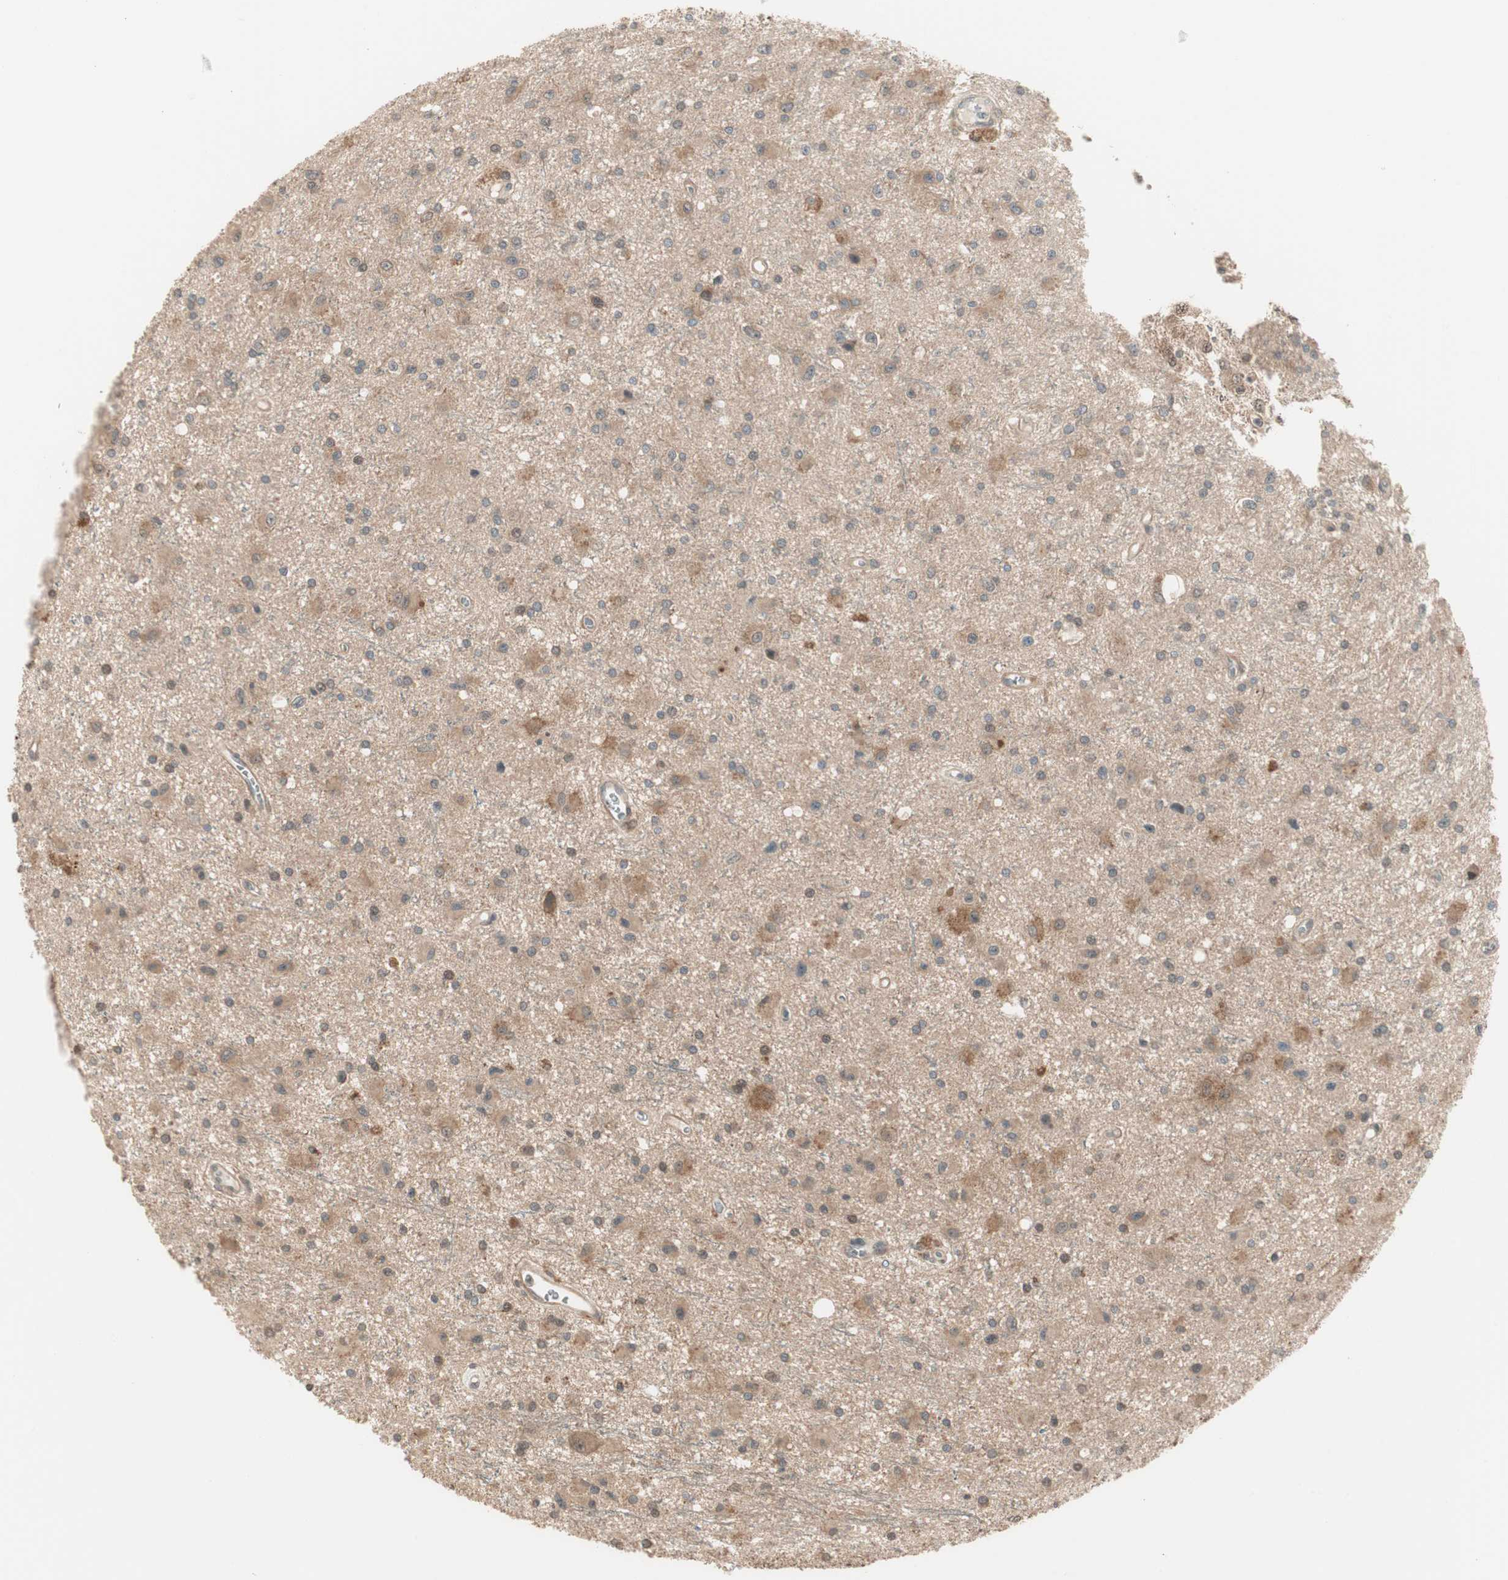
{"staining": {"intensity": "moderate", "quantity": ">75%", "location": "cytoplasmic/membranous,nuclear"}, "tissue": "glioma", "cell_type": "Tumor cells", "image_type": "cancer", "snomed": [{"axis": "morphology", "description": "Glioma, malignant, Low grade"}, {"axis": "topography", "description": "Brain"}], "caption": "A photomicrograph of human glioma stained for a protein shows moderate cytoplasmic/membranous and nuclear brown staining in tumor cells.", "gene": "ZSCAN31", "patient": {"sex": "male", "age": 58}}